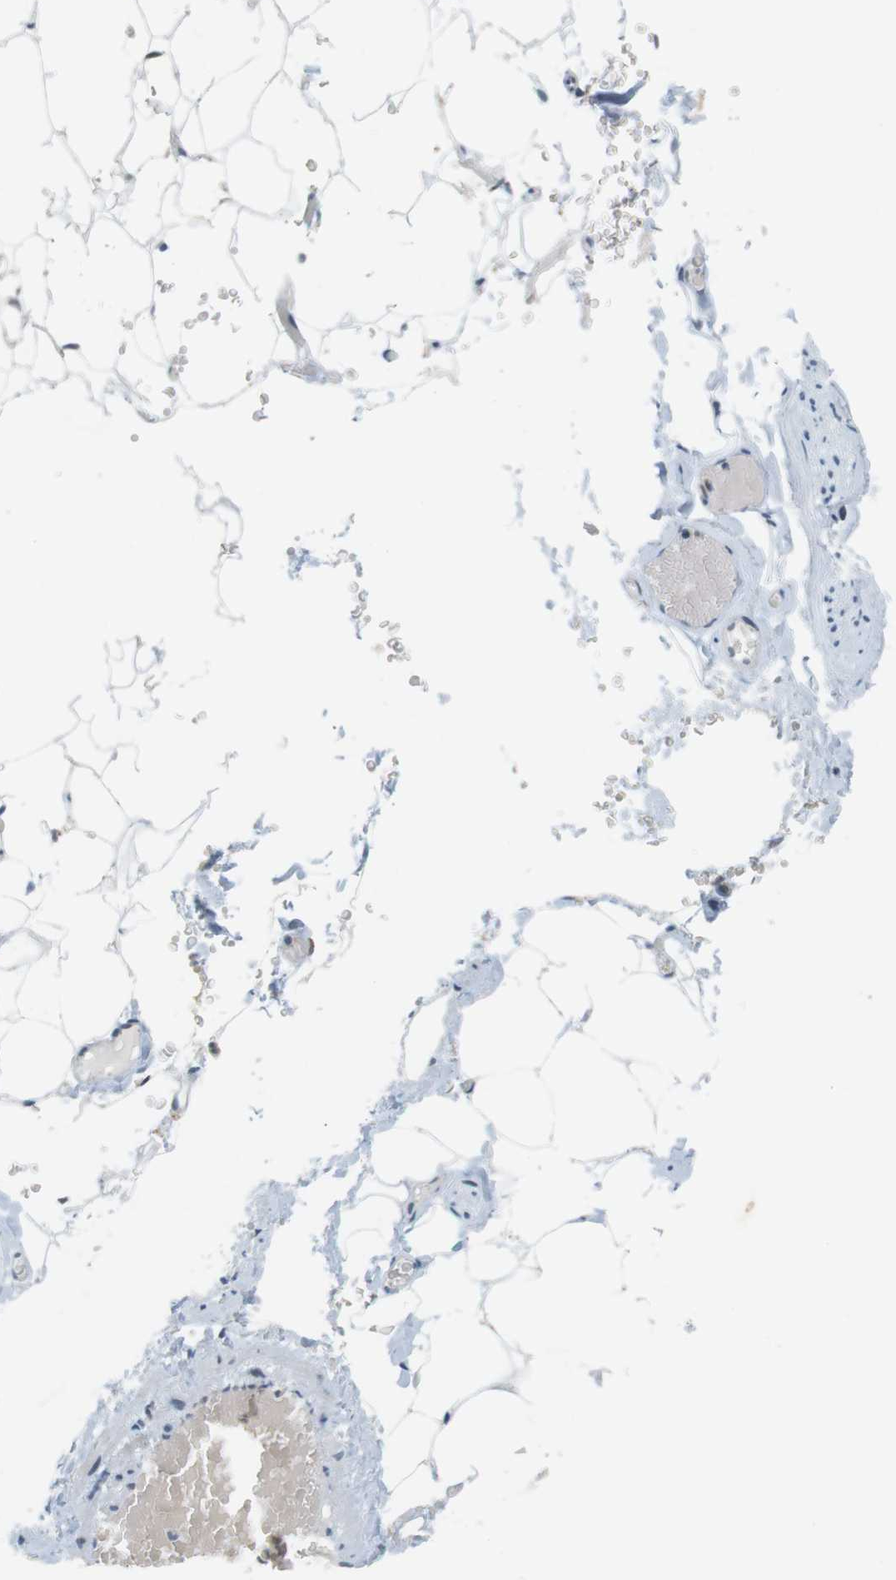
{"staining": {"intensity": "negative", "quantity": "none", "location": "none"}, "tissue": "adipose tissue", "cell_type": "Adipocytes", "image_type": "normal", "snomed": [{"axis": "morphology", "description": "Normal tissue, NOS"}, {"axis": "topography", "description": "Peripheral nerve tissue"}], "caption": "DAB (3,3'-diaminobenzidine) immunohistochemical staining of benign human adipose tissue reveals no significant positivity in adipocytes.", "gene": "RNF38", "patient": {"sex": "male", "age": 70}}